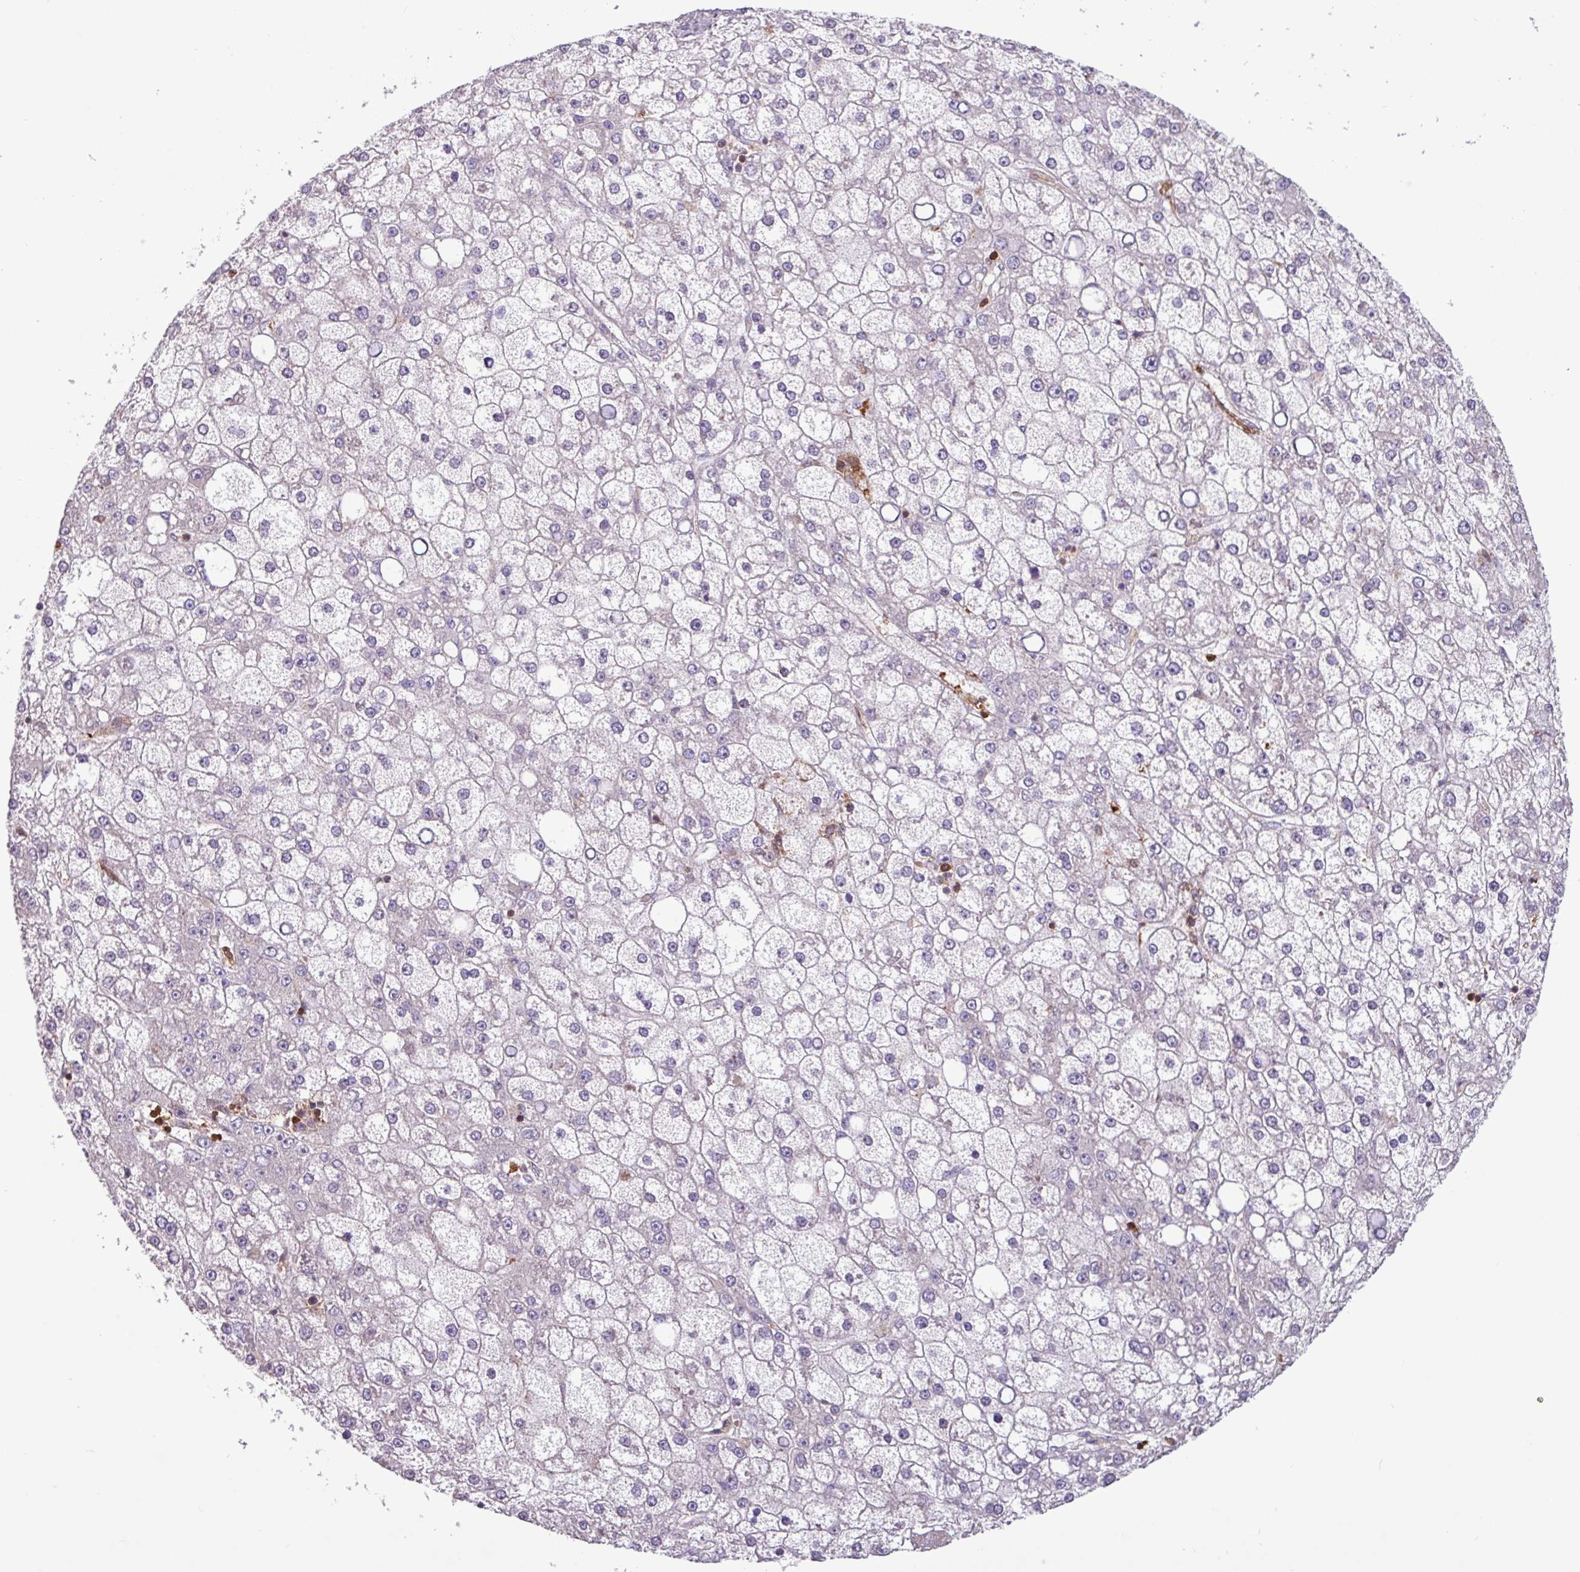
{"staining": {"intensity": "negative", "quantity": "none", "location": "none"}, "tissue": "liver cancer", "cell_type": "Tumor cells", "image_type": "cancer", "snomed": [{"axis": "morphology", "description": "Carcinoma, Hepatocellular, NOS"}, {"axis": "topography", "description": "Liver"}], "caption": "DAB immunohistochemical staining of human liver hepatocellular carcinoma displays no significant positivity in tumor cells.", "gene": "SEC61G", "patient": {"sex": "male", "age": 67}}